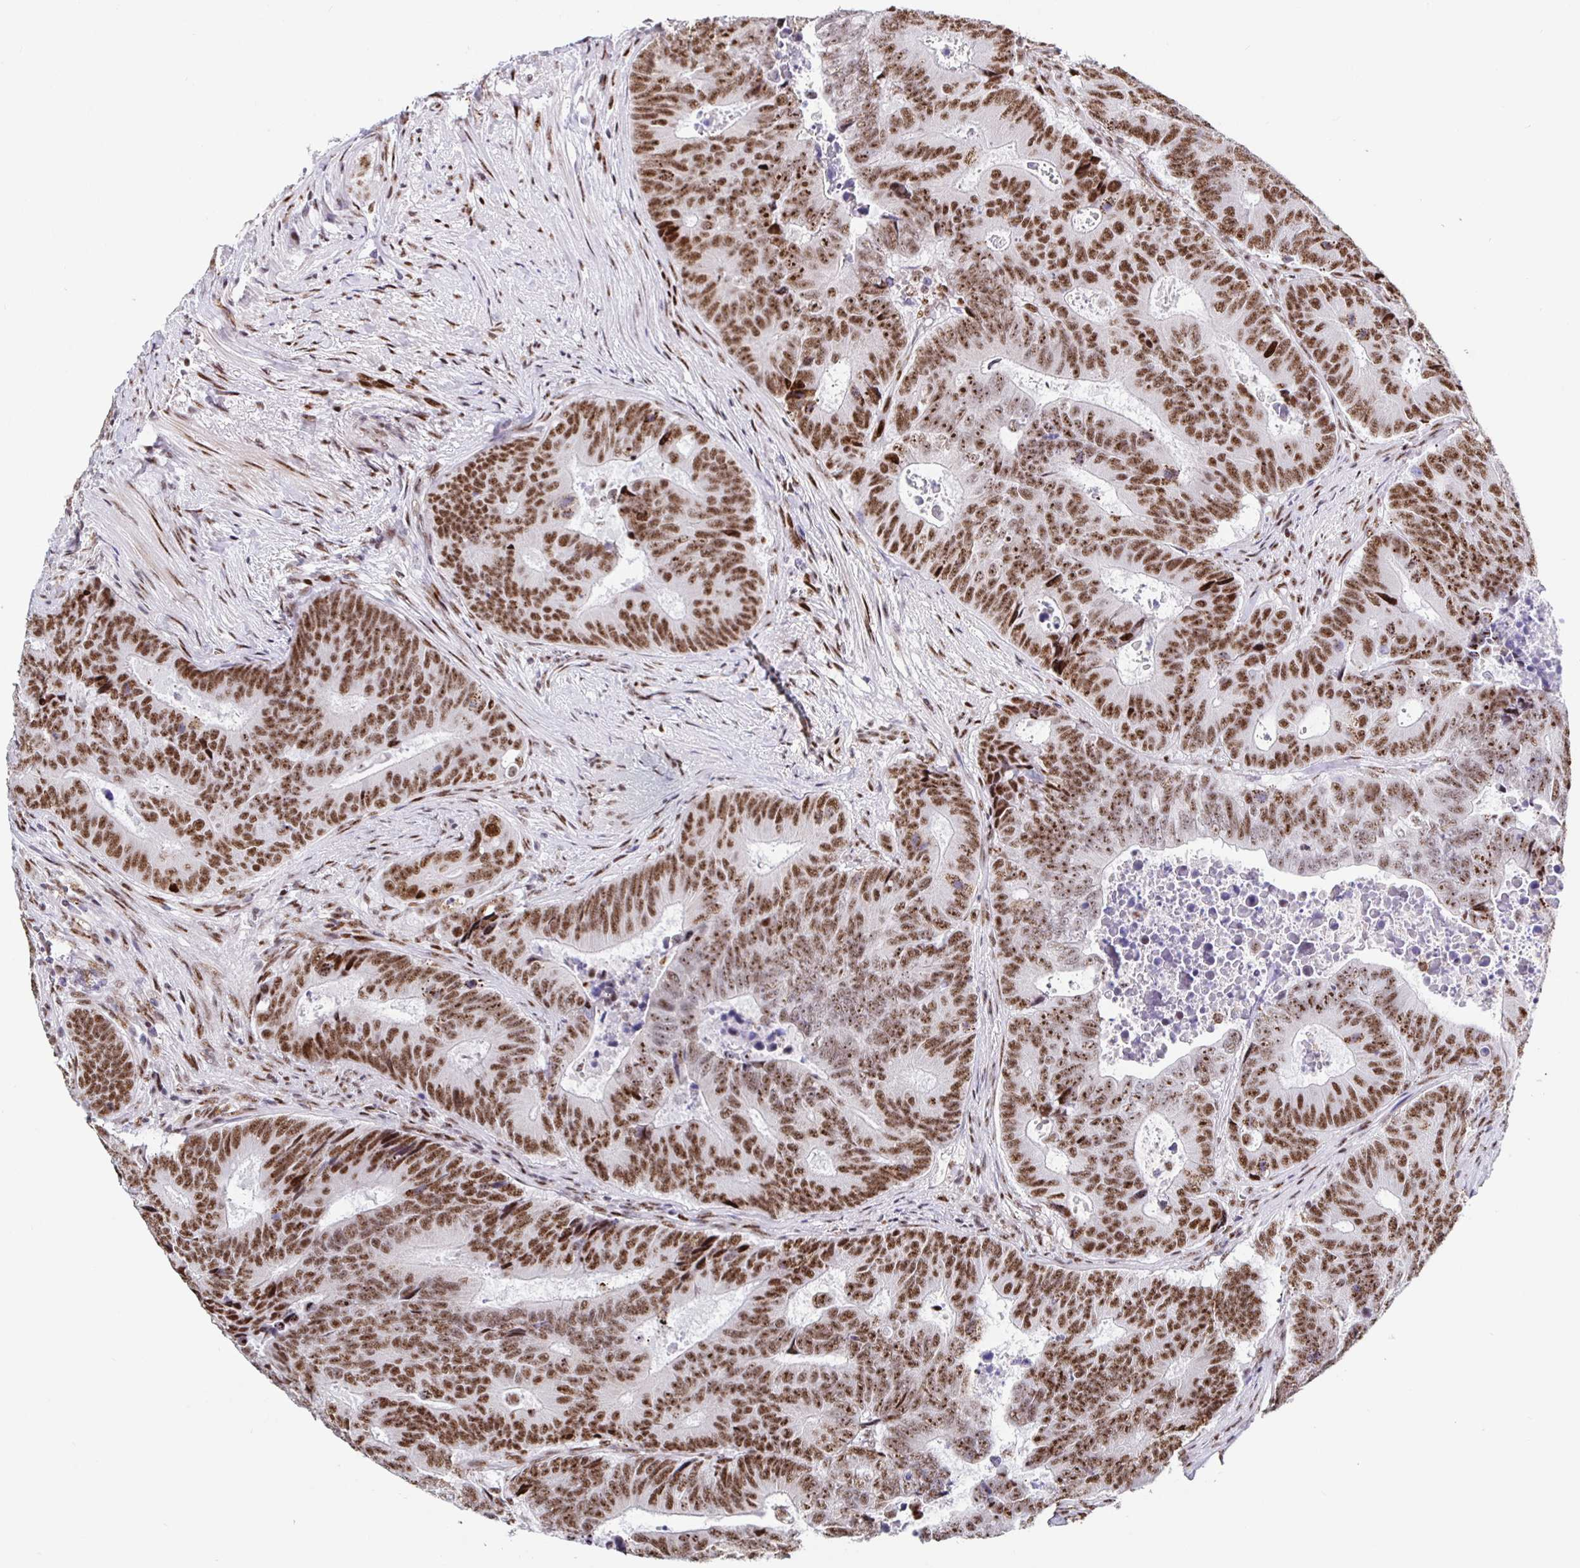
{"staining": {"intensity": "moderate", "quantity": ">75%", "location": "nuclear"}, "tissue": "colorectal cancer", "cell_type": "Tumor cells", "image_type": "cancer", "snomed": [{"axis": "morphology", "description": "Adenocarcinoma, NOS"}, {"axis": "topography", "description": "Colon"}], "caption": "Protein expression analysis of adenocarcinoma (colorectal) displays moderate nuclear staining in approximately >75% of tumor cells. (DAB (3,3'-diaminobenzidine) = brown stain, brightfield microscopy at high magnification).", "gene": "SETD5", "patient": {"sex": "female", "age": 48}}